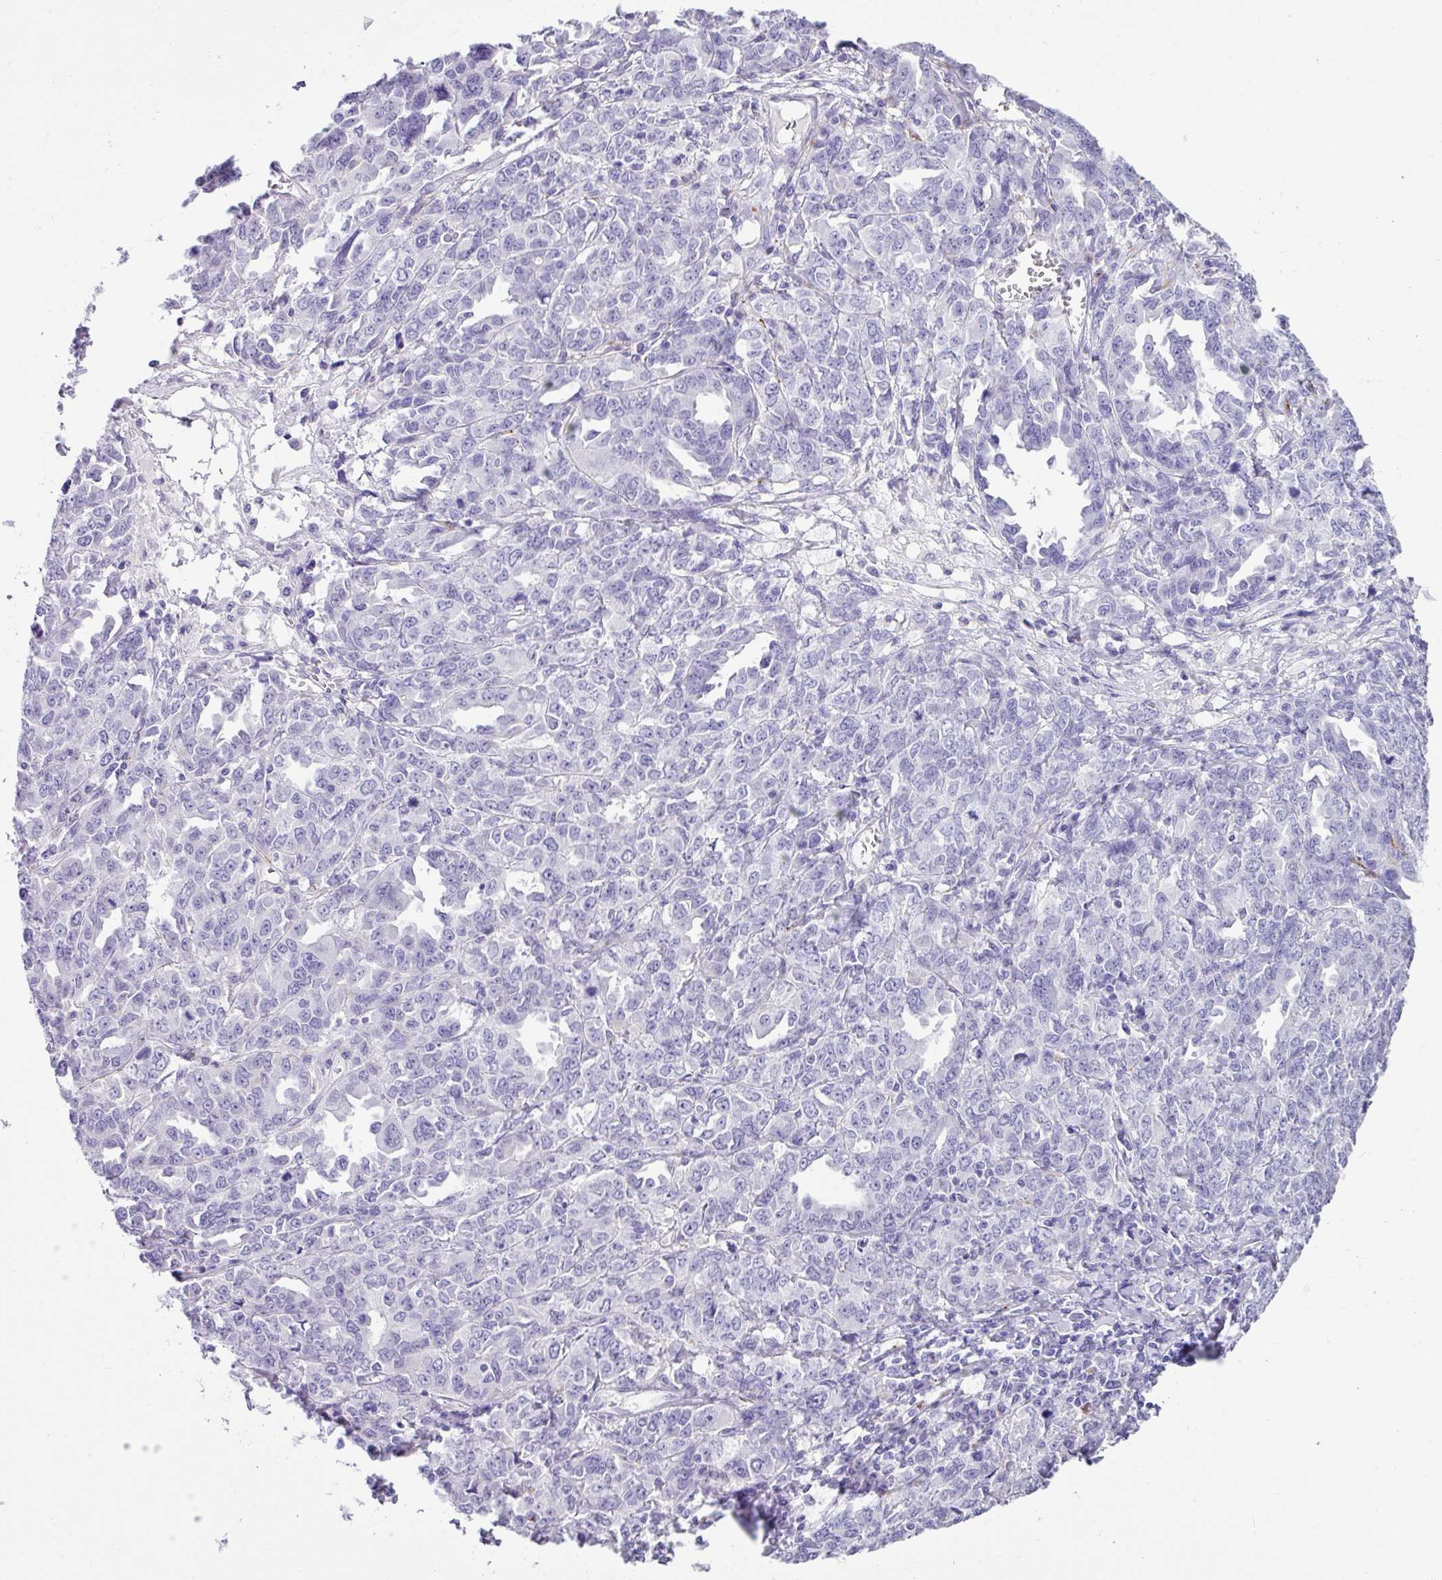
{"staining": {"intensity": "negative", "quantity": "none", "location": "none"}, "tissue": "ovarian cancer", "cell_type": "Tumor cells", "image_type": "cancer", "snomed": [{"axis": "morphology", "description": "Adenocarcinoma, NOS"}, {"axis": "morphology", "description": "Carcinoma, endometroid"}, {"axis": "topography", "description": "Ovary"}], "caption": "The photomicrograph shows no staining of tumor cells in ovarian adenocarcinoma.", "gene": "ZG16", "patient": {"sex": "female", "age": 72}}